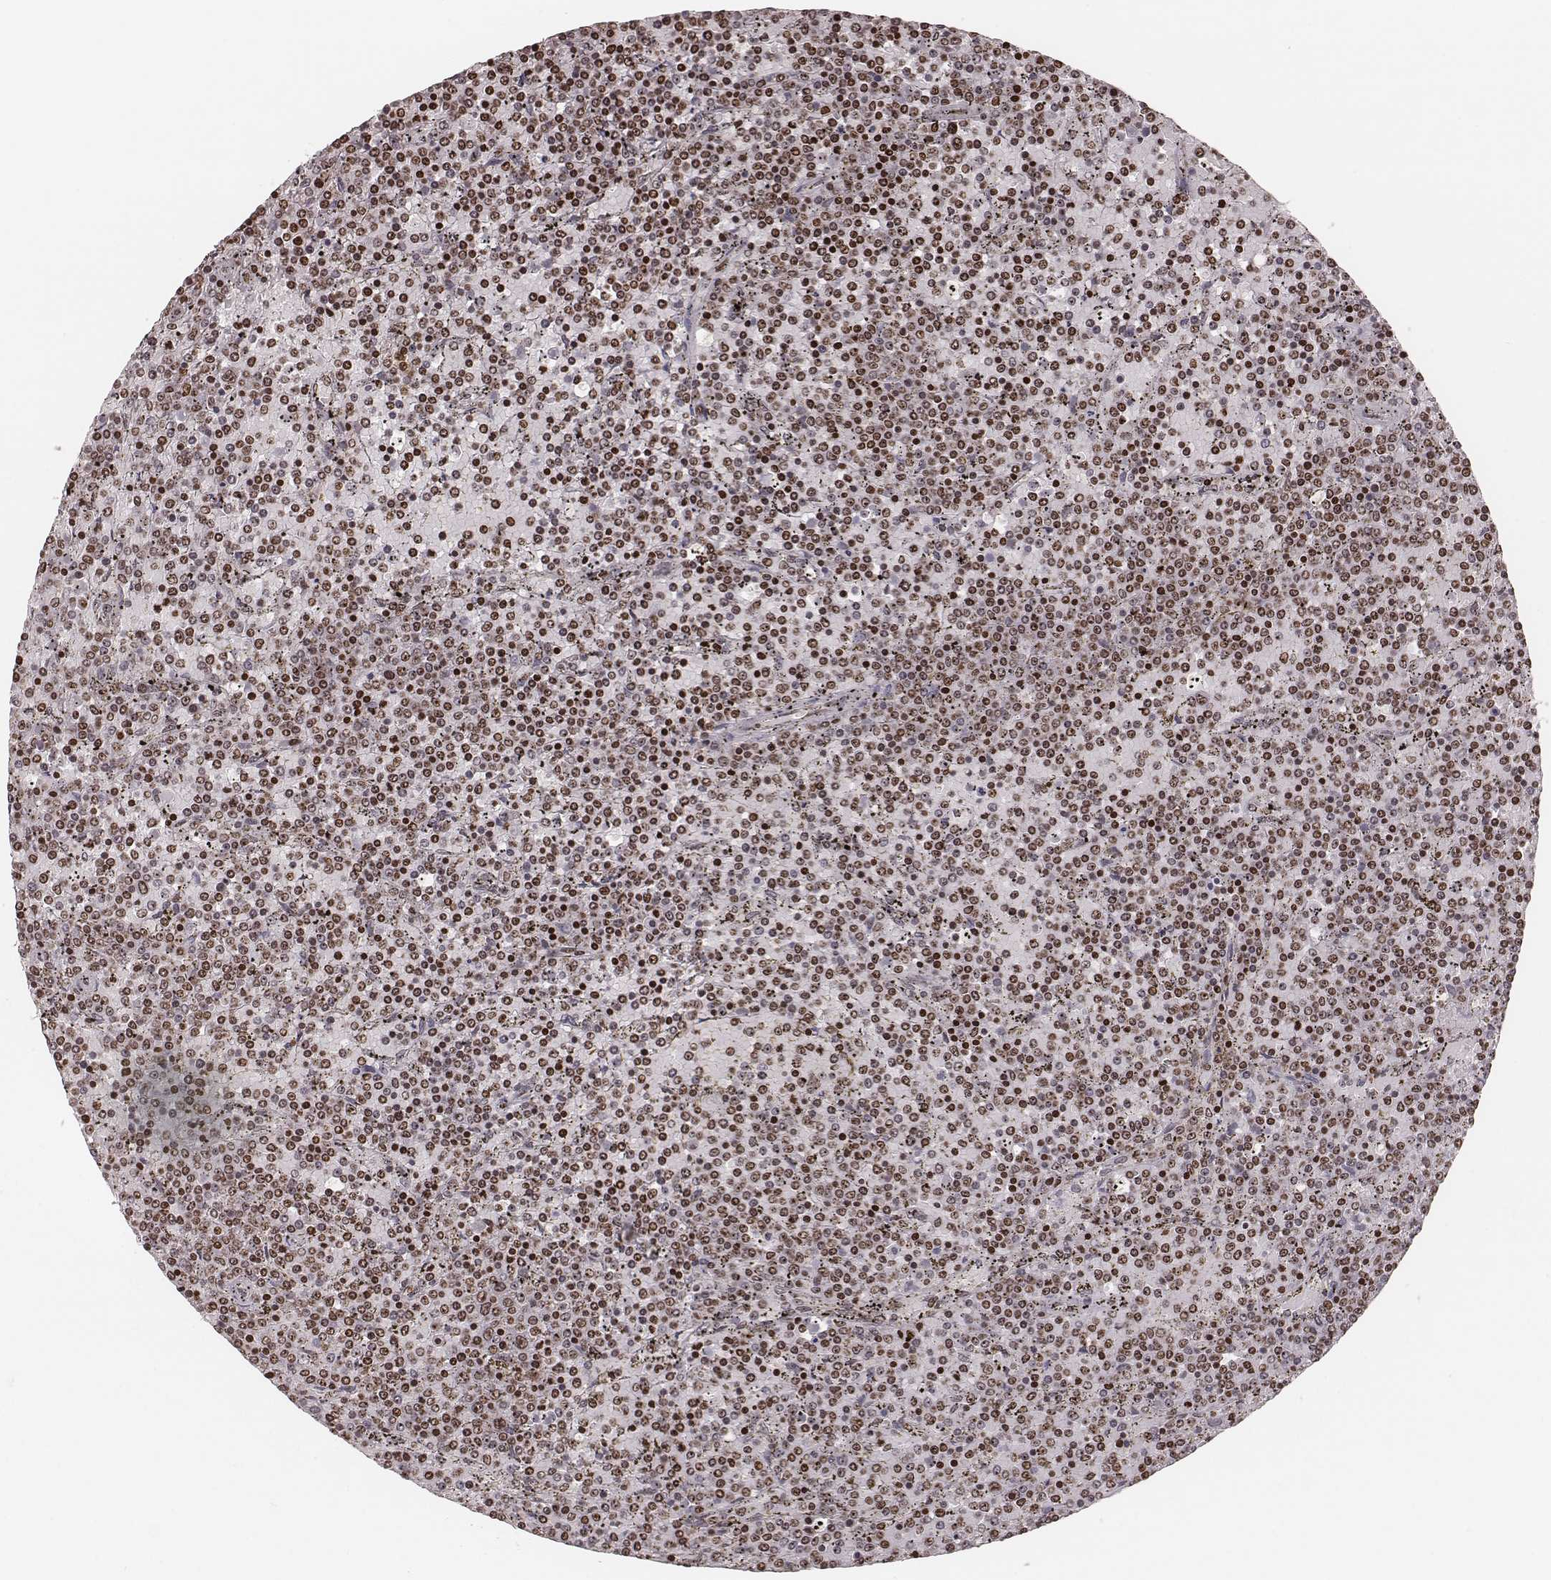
{"staining": {"intensity": "moderate", "quantity": ">75%", "location": "nuclear"}, "tissue": "lymphoma", "cell_type": "Tumor cells", "image_type": "cancer", "snomed": [{"axis": "morphology", "description": "Malignant lymphoma, non-Hodgkin's type, Low grade"}, {"axis": "topography", "description": "Spleen"}], "caption": "Protein expression analysis of malignant lymphoma, non-Hodgkin's type (low-grade) shows moderate nuclear positivity in approximately >75% of tumor cells.", "gene": "VRK3", "patient": {"sex": "female", "age": 77}}